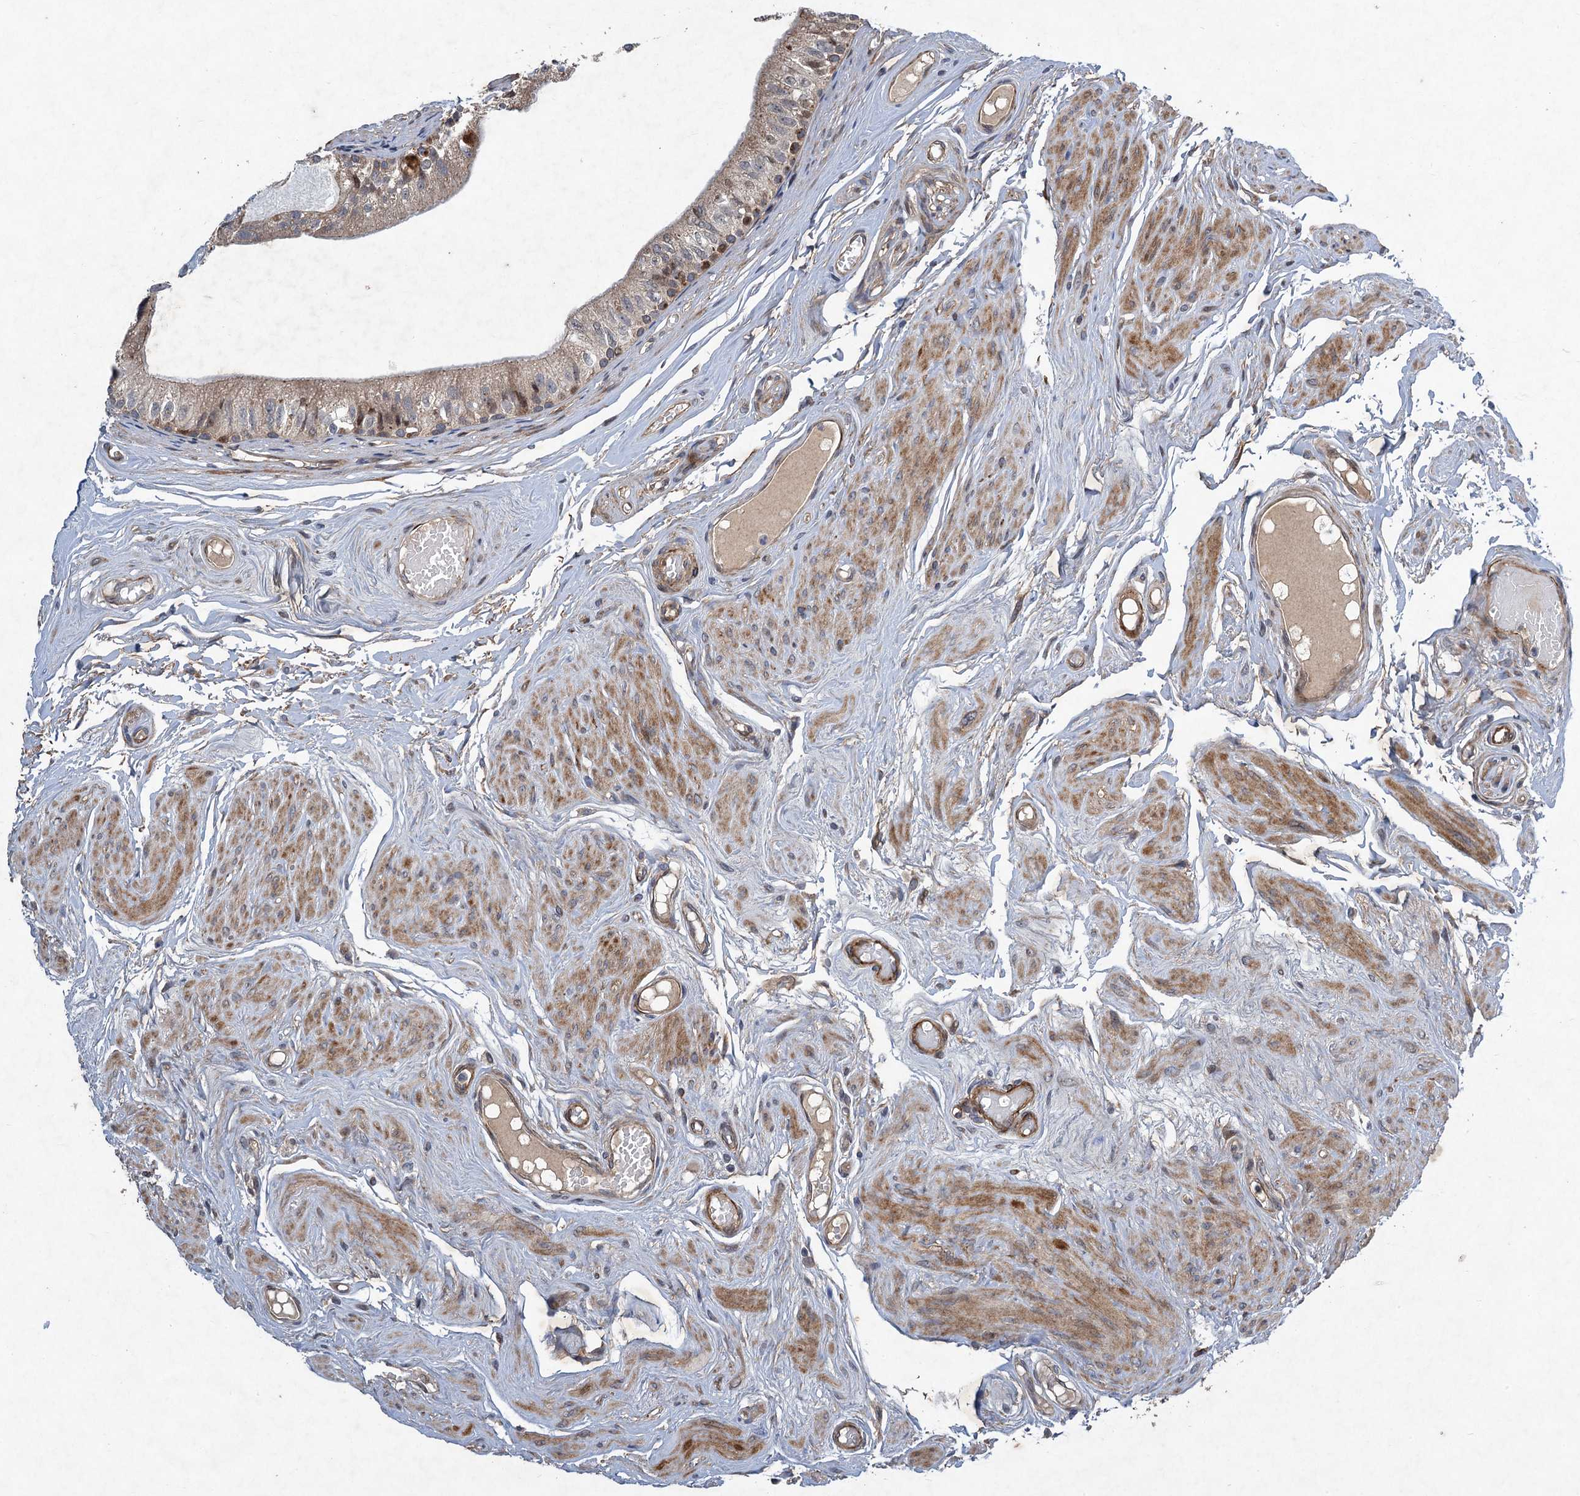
{"staining": {"intensity": "negative", "quantity": "none", "location": "none"}, "tissue": "epididymis", "cell_type": "Glandular cells", "image_type": "normal", "snomed": [{"axis": "morphology", "description": "Normal tissue, NOS"}, {"axis": "topography", "description": "Epididymis"}], "caption": "A micrograph of epididymis stained for a protein displays no brown staining in glandular cells. Nuclei are stained in blue.", "gene": "NUDT22", "patient": {"sex": "male", "age": 79}}